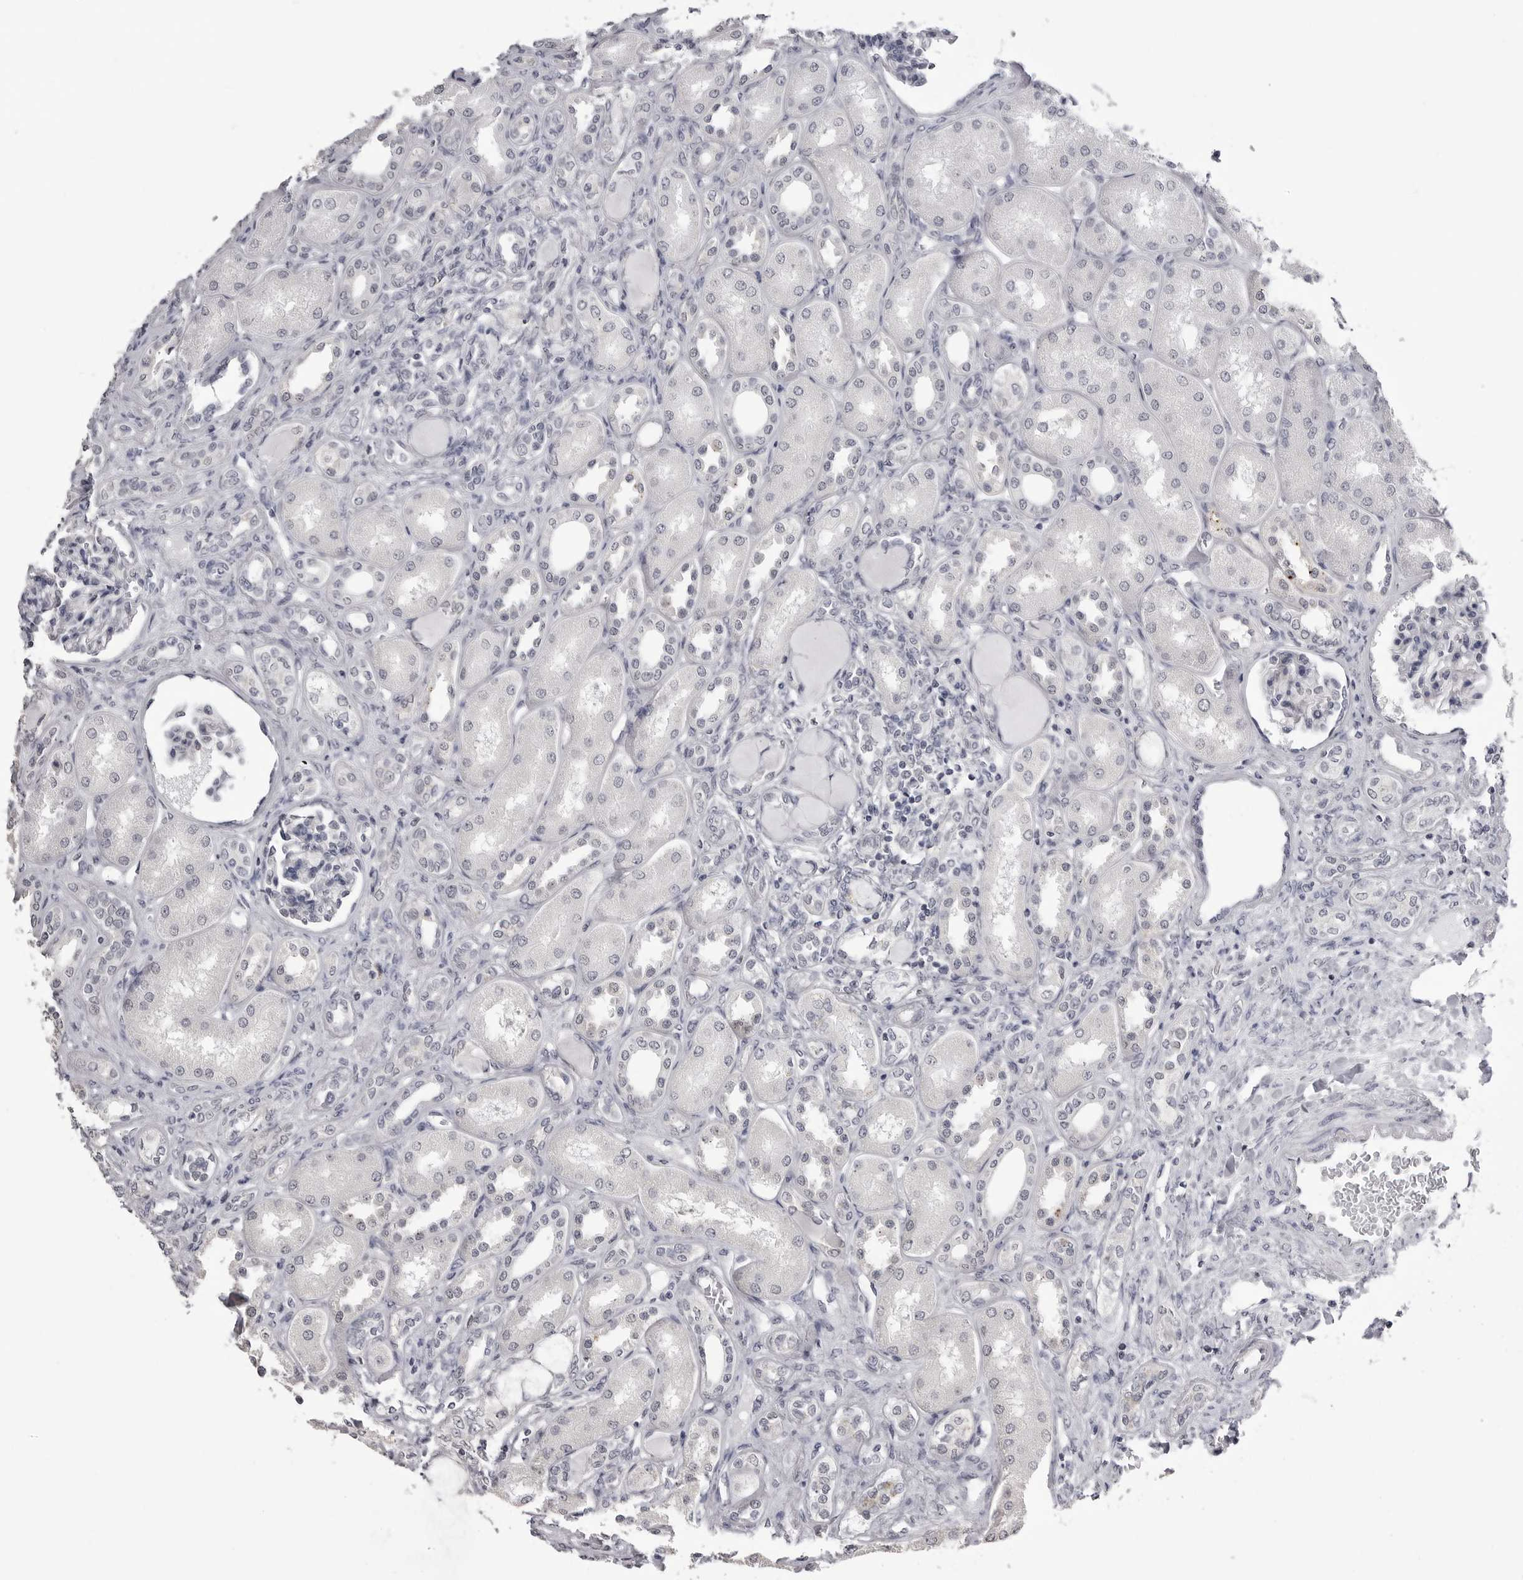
{"staining": {"intensity": "negative", "quantity": "none", "location": "none"}, "tissue": "kidney", "cell_type": "Cells in glomeruli", "image_type": "normal", "snomed": [{"axis": "morphology", "description": "Normal tissue, NOS"}, {"axis": "topography", "description": "Kidney"}], "caption": "High magnification brightfield microscopy of normal kidney stained with DAB (3,3'-diaminobenzidine) (brown) and counterstained with hematoxylin (blue): cells in glomeruli show no significant positivity.", "gene": "GPN2", "patient": {"sex": "male", "age": 7}}